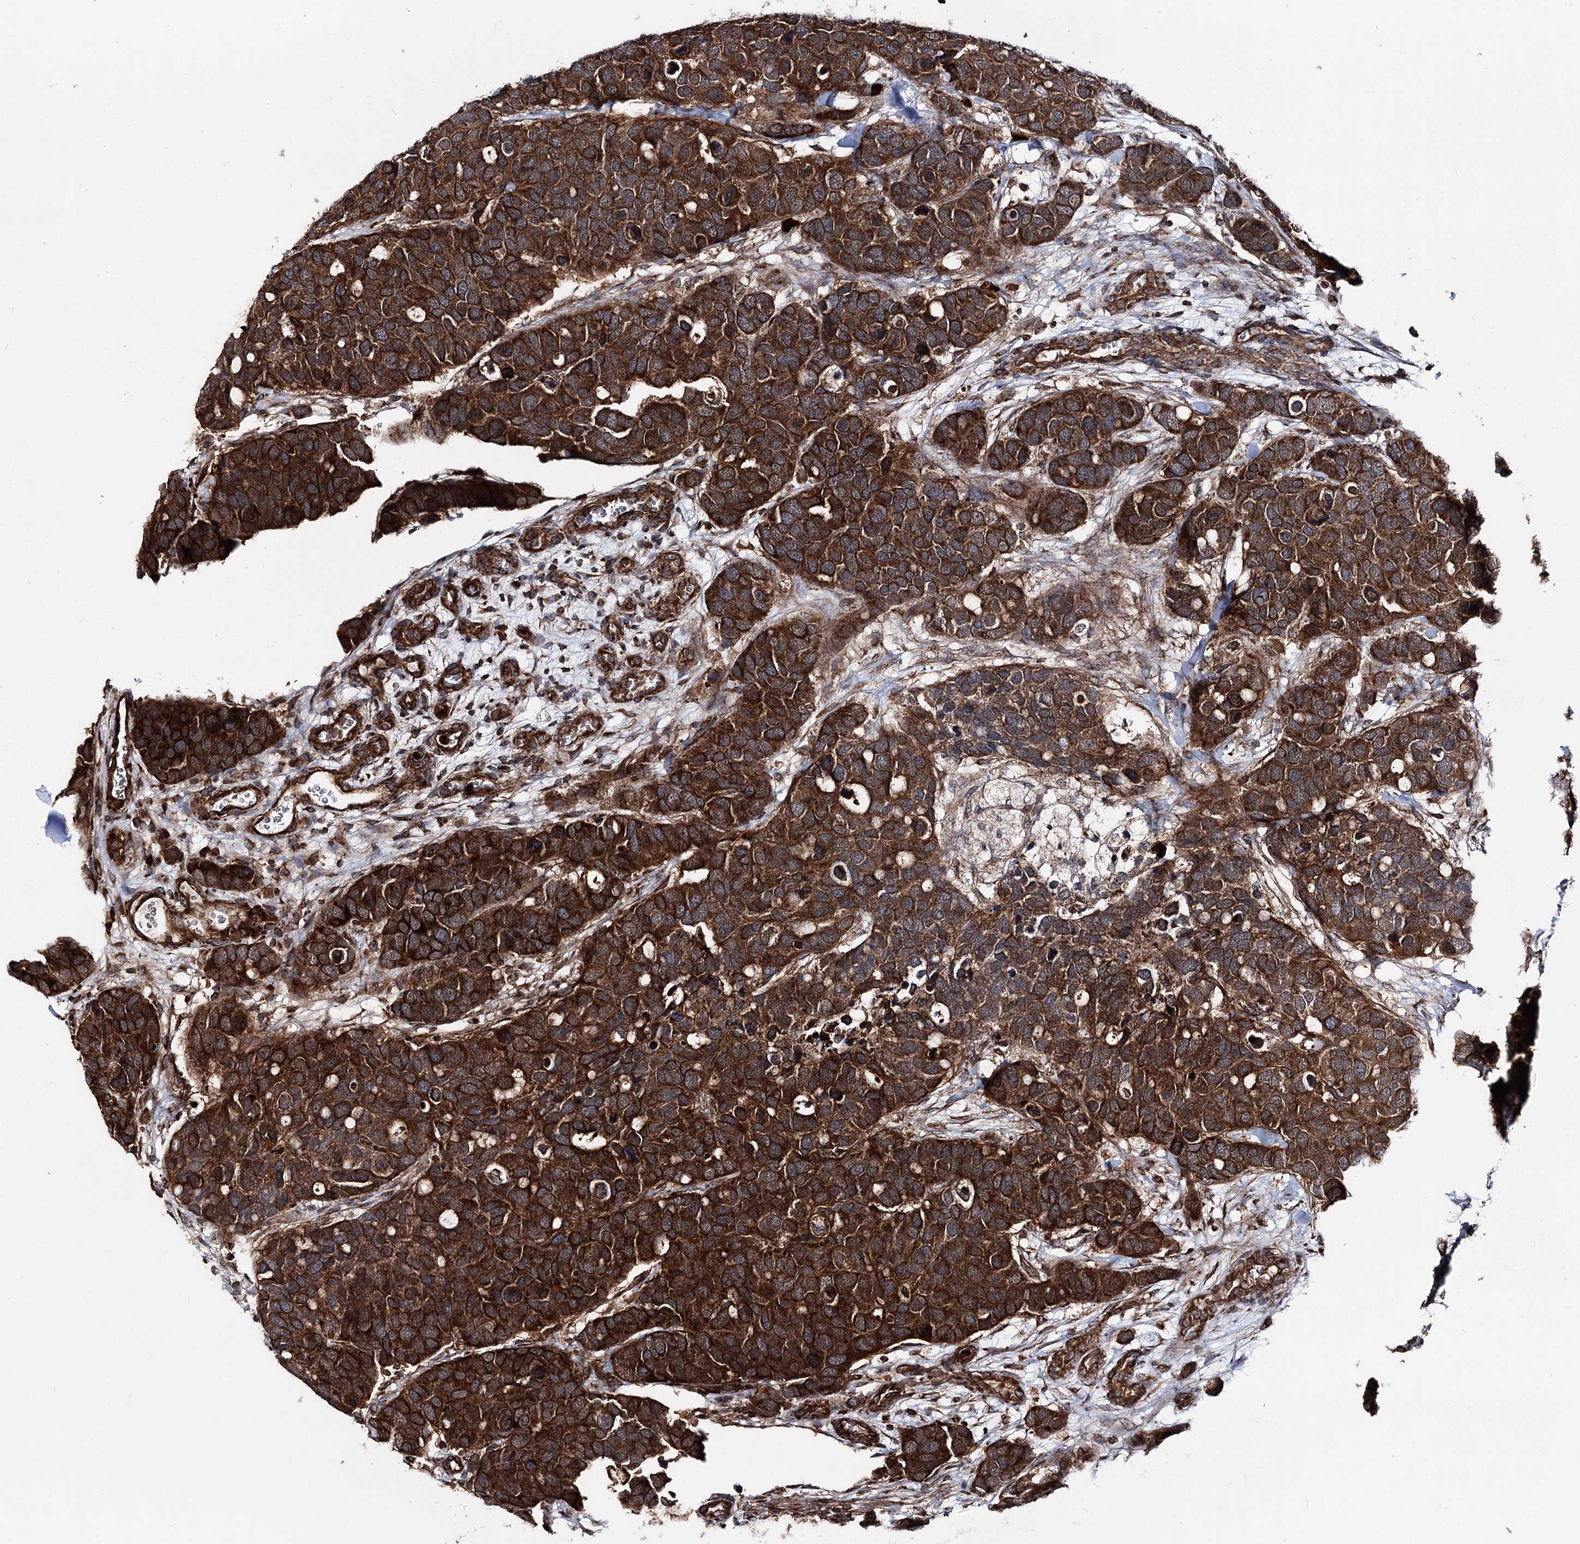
{"staining": {"intensity": "strong", "quantity": ">75%", "location": "cytoplasmic/membranous"}, "tissue": "breast cancer", "cell_type": "Tumor cells", "image_type": "cancer", "snomed": [{"axis": "morphology", "description": "Duct carcinoma"}, {"axis": "topography", "description": "Breast"}], "caption": "DAB (3,3'-diaminobenzidine) immunohistochemical staining of breast cancer (infiltrating ductal carcinoma) shows strong cytoplasmic/membranous protein positivity in about >75% of tumor cells.", "gene": "FGFR1OP2", "patient": {"sex": "female", "age": 83}}